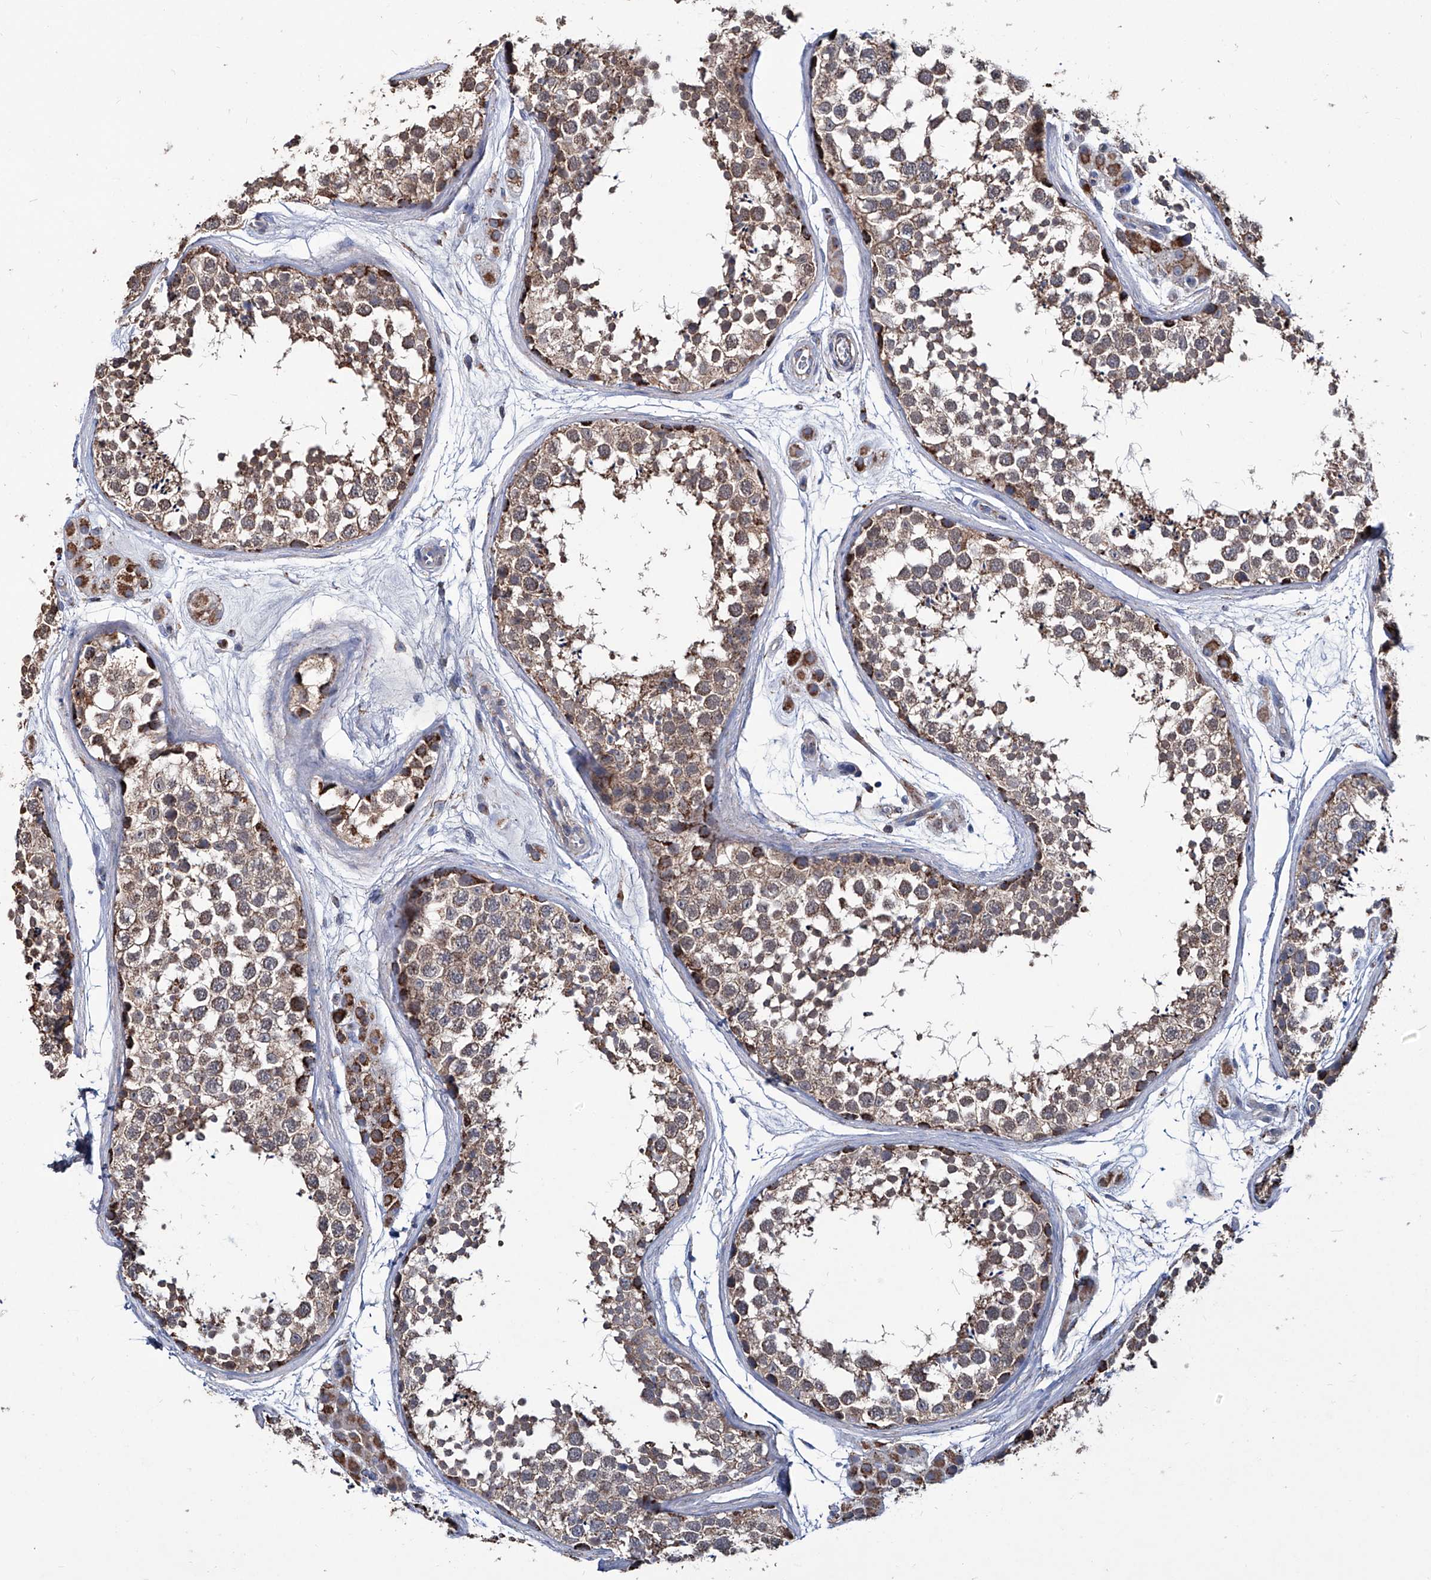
{"staining": {"intensity": "moderate", "quantity": ">75%", "location": "cytoplasmic/membranous"}, "tissue": "testis", "cell_type": "Cells in seminiferous ducts", "image_type": "normal", "snomed": [{"axis": "morphology", "description": "Normal tissue, NOS"}, {"axis": "topography", "description": "Testis"}], "caption": "Immunohistochemical staining of unremarkable testis reveals medium levels of moderate cytoplasmic/membranous positivity in approximately >75% of cells in seminiferous ducts. (DAB (3,3'-diaminobenzidine) IHC with brightfield microscopy, high magnification).", "gene": "NHS", "patient": {"sex": "male", "age": 56}}